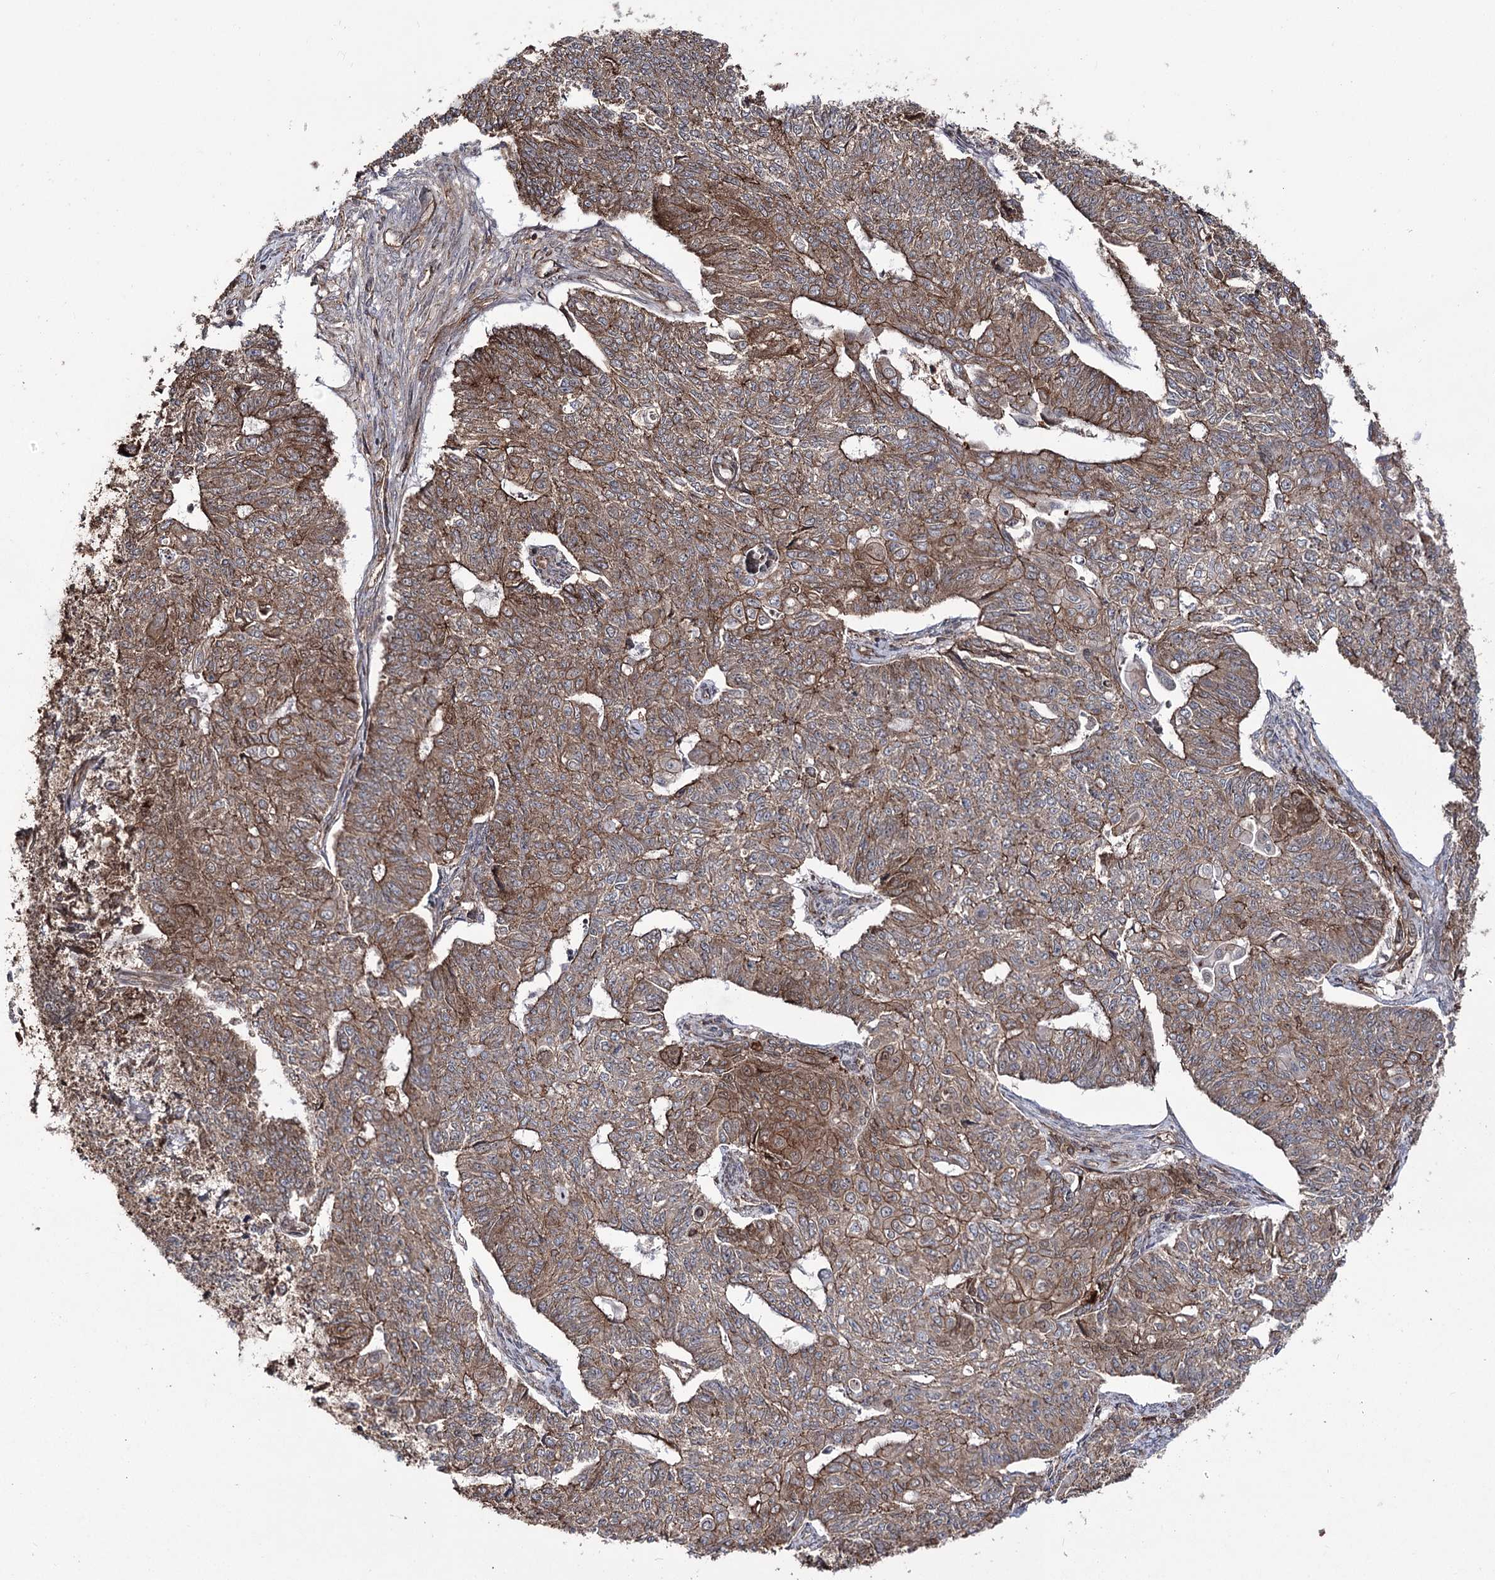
{"staining": {"intensity": "strong", "quantity": "25%-75%", "location": "cytoplasmic/membranous"}, "tissue": "endometrial cancer", "cell_type": "Tumor cells", "image_type": "cancer", "snomed": [{"axis": "morphology", "description": "Adenocarcinoma, NOS"}, {"axis": "topography", "description": "Endometrium"}], "caption": "Human adenocarcinoma (endometrial) stained with a brown dye exhibits strong cytoplasmic/membranous positive expression in about 25%-75% of tumor cells.", "gene": "DHX29", "patient": {"sex": "female", "age": 32}}